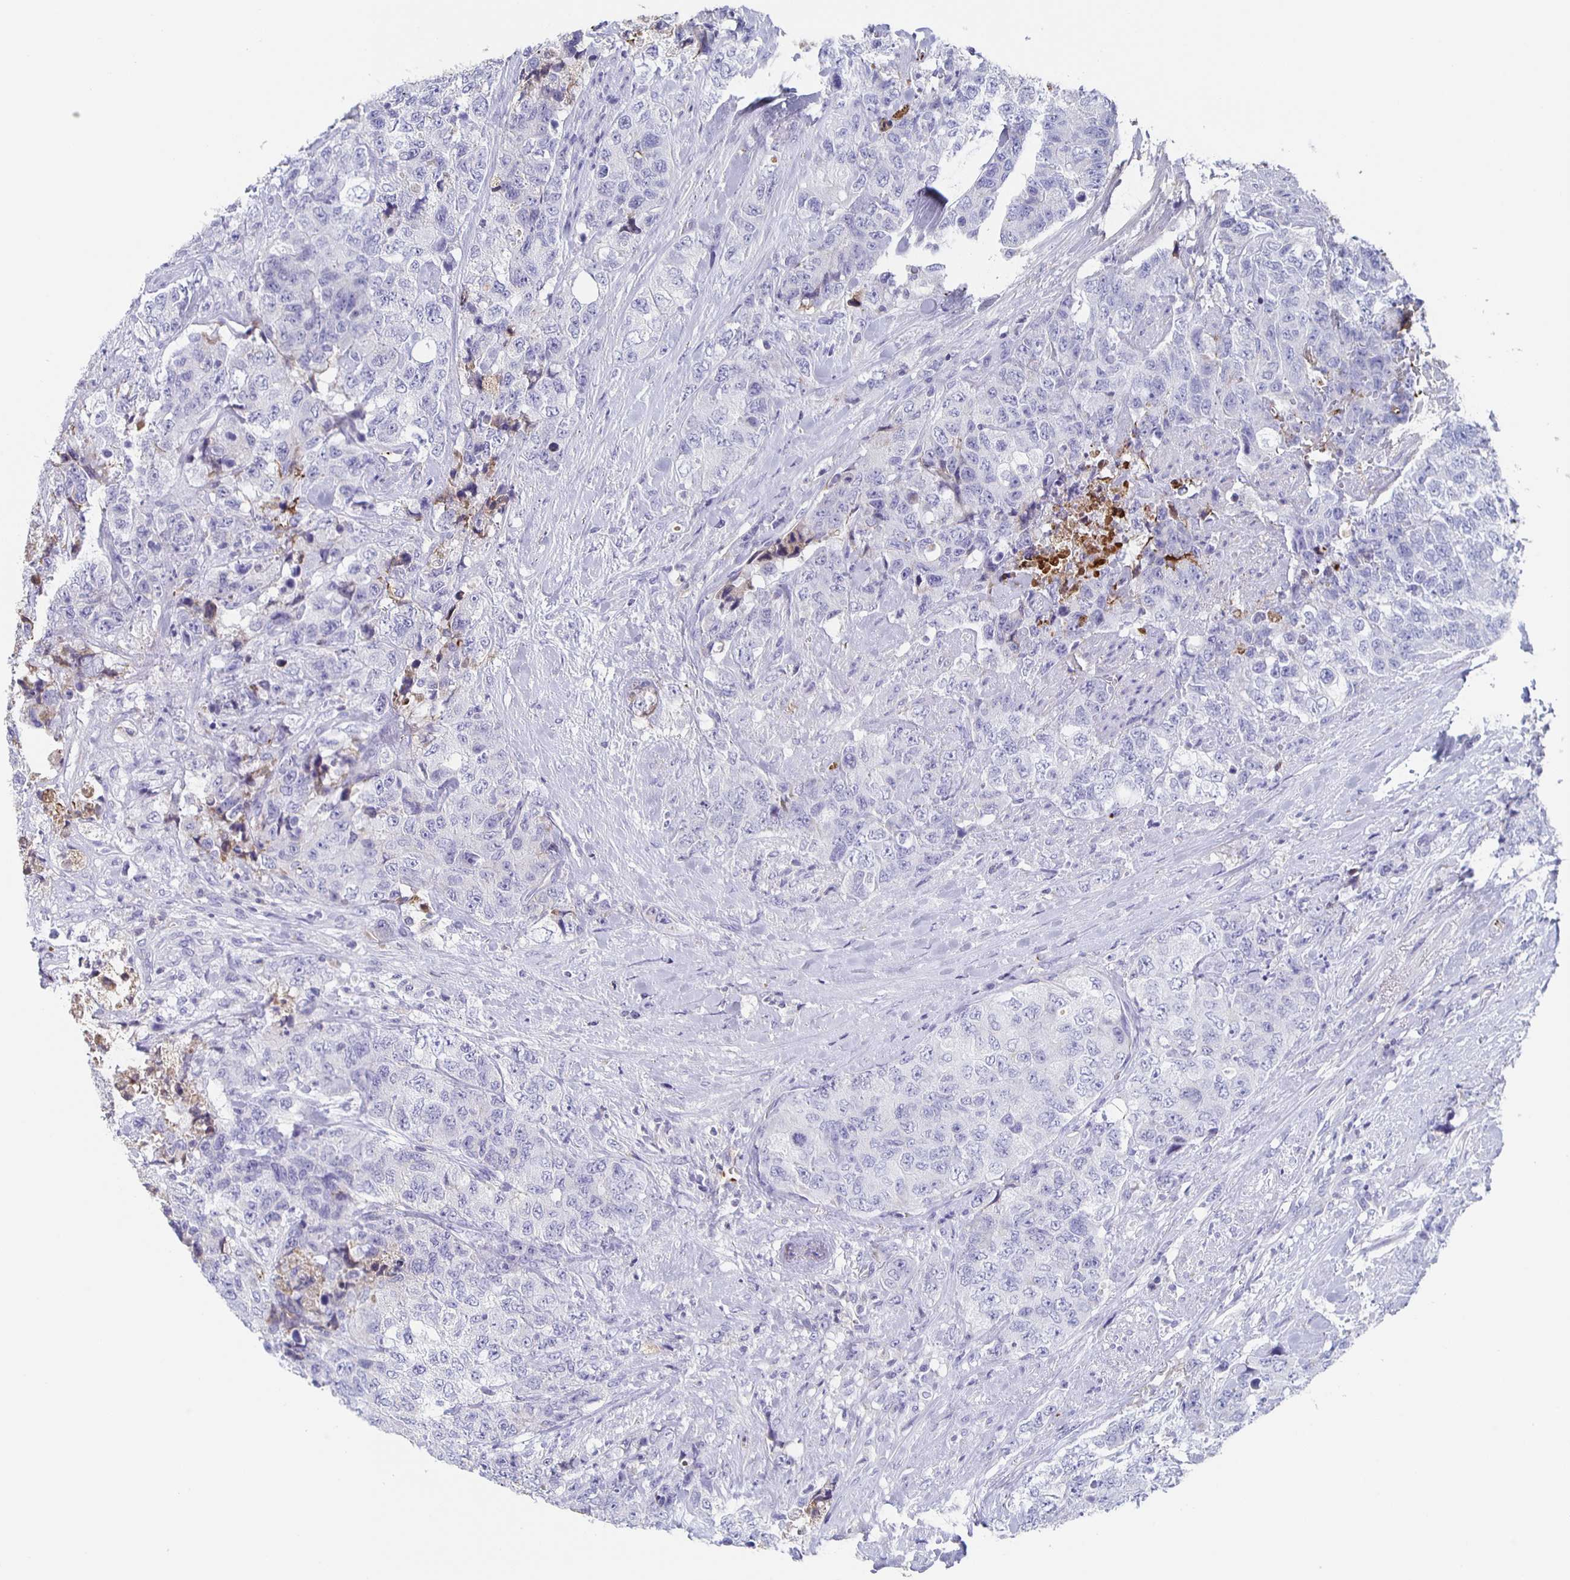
{"staining": {"intensity": "negative", "quantity": "none", "location": "none"}, "tissue": "urothelial cancer", "cell_type": "Tumor cells", "image_type": "cancer", "snomed": [{"axis": "morphology", "description": "Urothelial carcinoma, High grade"}, {"axis": "topography", "description": "Urinary bladder"}], "caption": "Tumor cells are negative for protein expression in human urothelial cancer. Brightfield microscopy of immunohistochemistry (IHC) stained with DAB (brown) and hematoxylin (blue), captured at high magnification.", "gene": "FGA", "patient": {"sex": "female", "age": 78}}